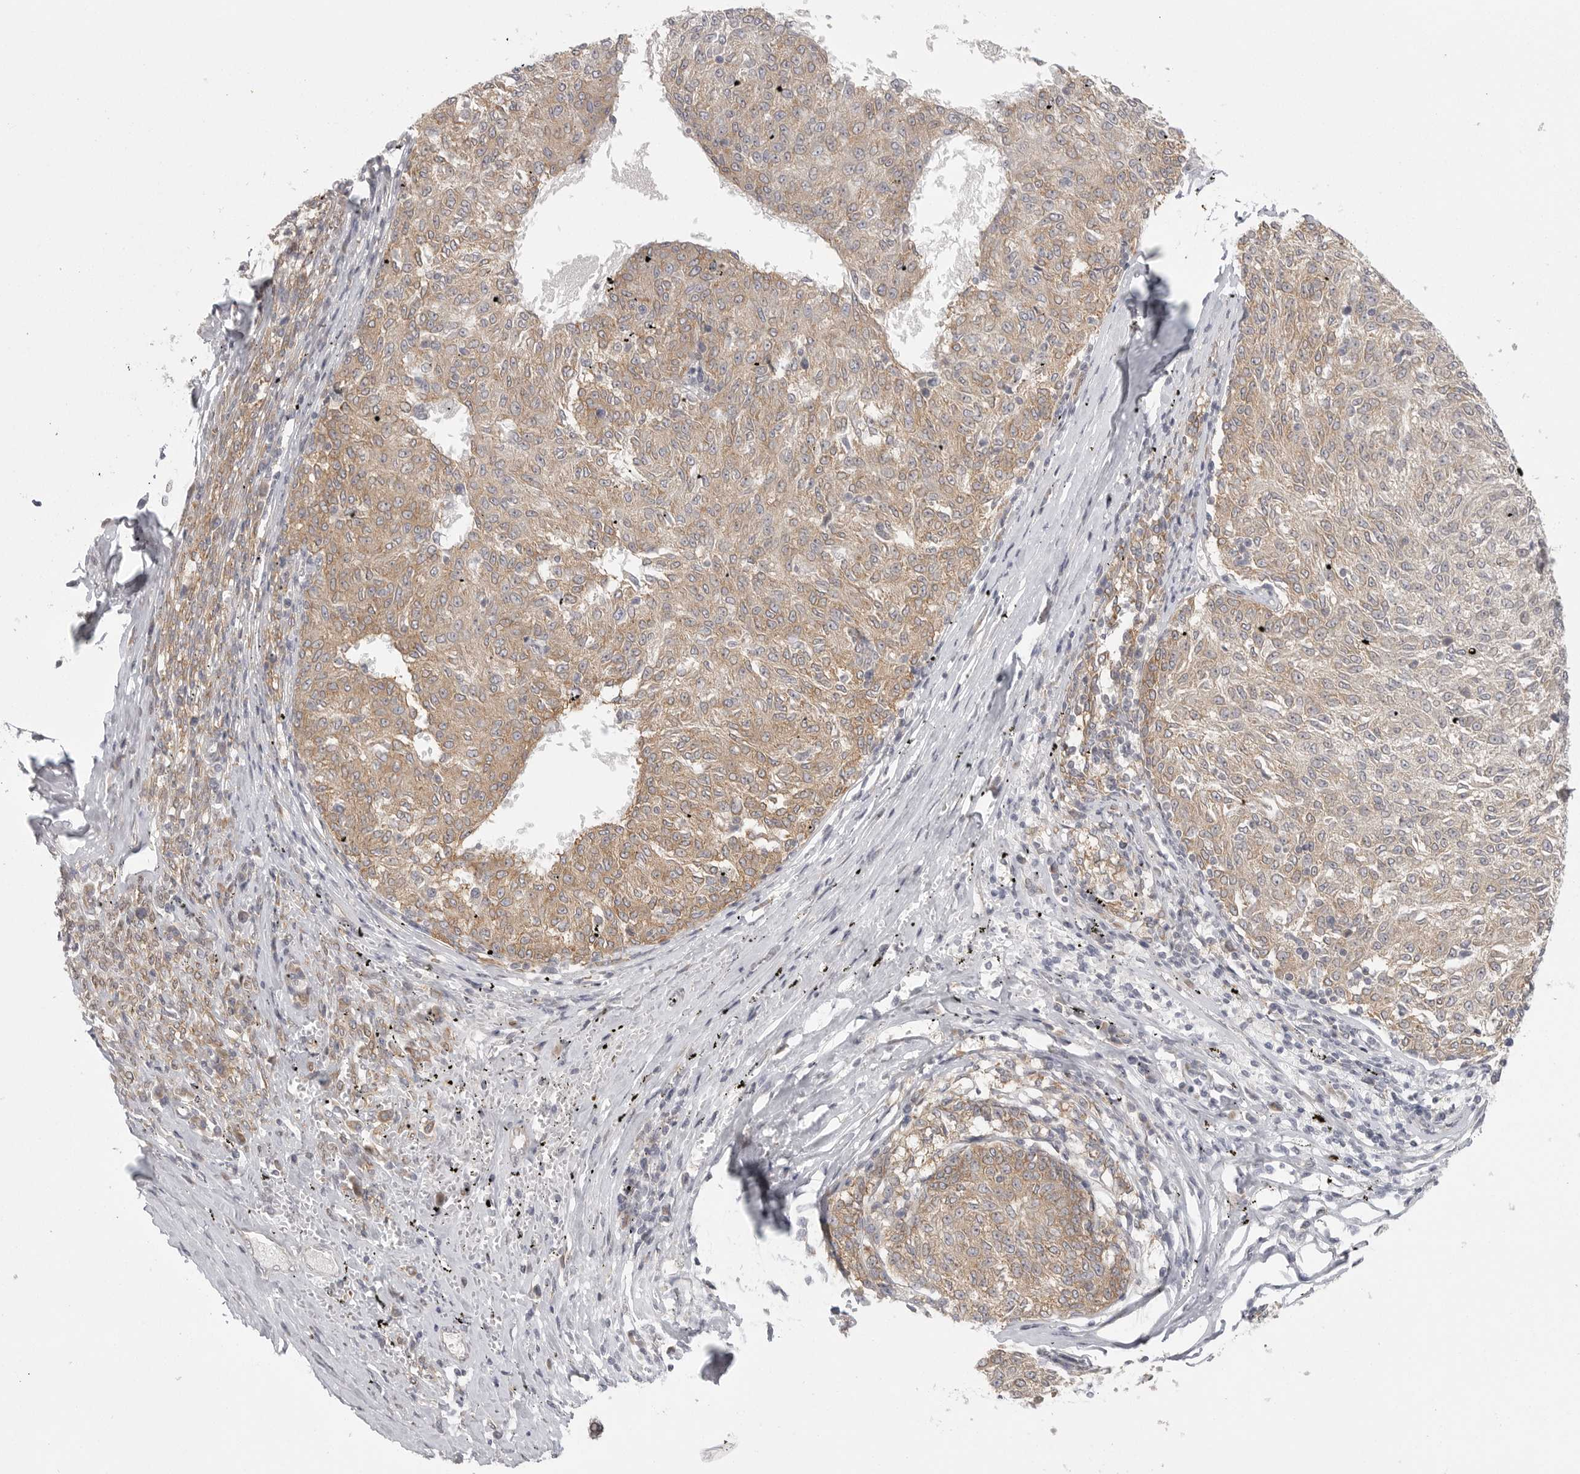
{"staining": {"intensity": "moderate", "quantity": ">75%", "location": "cytoplasmic/membranous"}, "tissue": "melanoma", "cell_type": "Tumor cells", "image_type": "cancer", "snomed": [{"axis": "morphology", "description": "Malignant melanoma, NOS"}, {"axis": "topography", "description": "Skin"}], "caption": "IHC image of malignant melanoma stained for a protein (brown), which displays medium levels of moderate cytoplasmic/membranous positivity in approximately >75% of tumor cells.", "gene": "CERS2", "patient": {"sex": "female", "age": 72}}